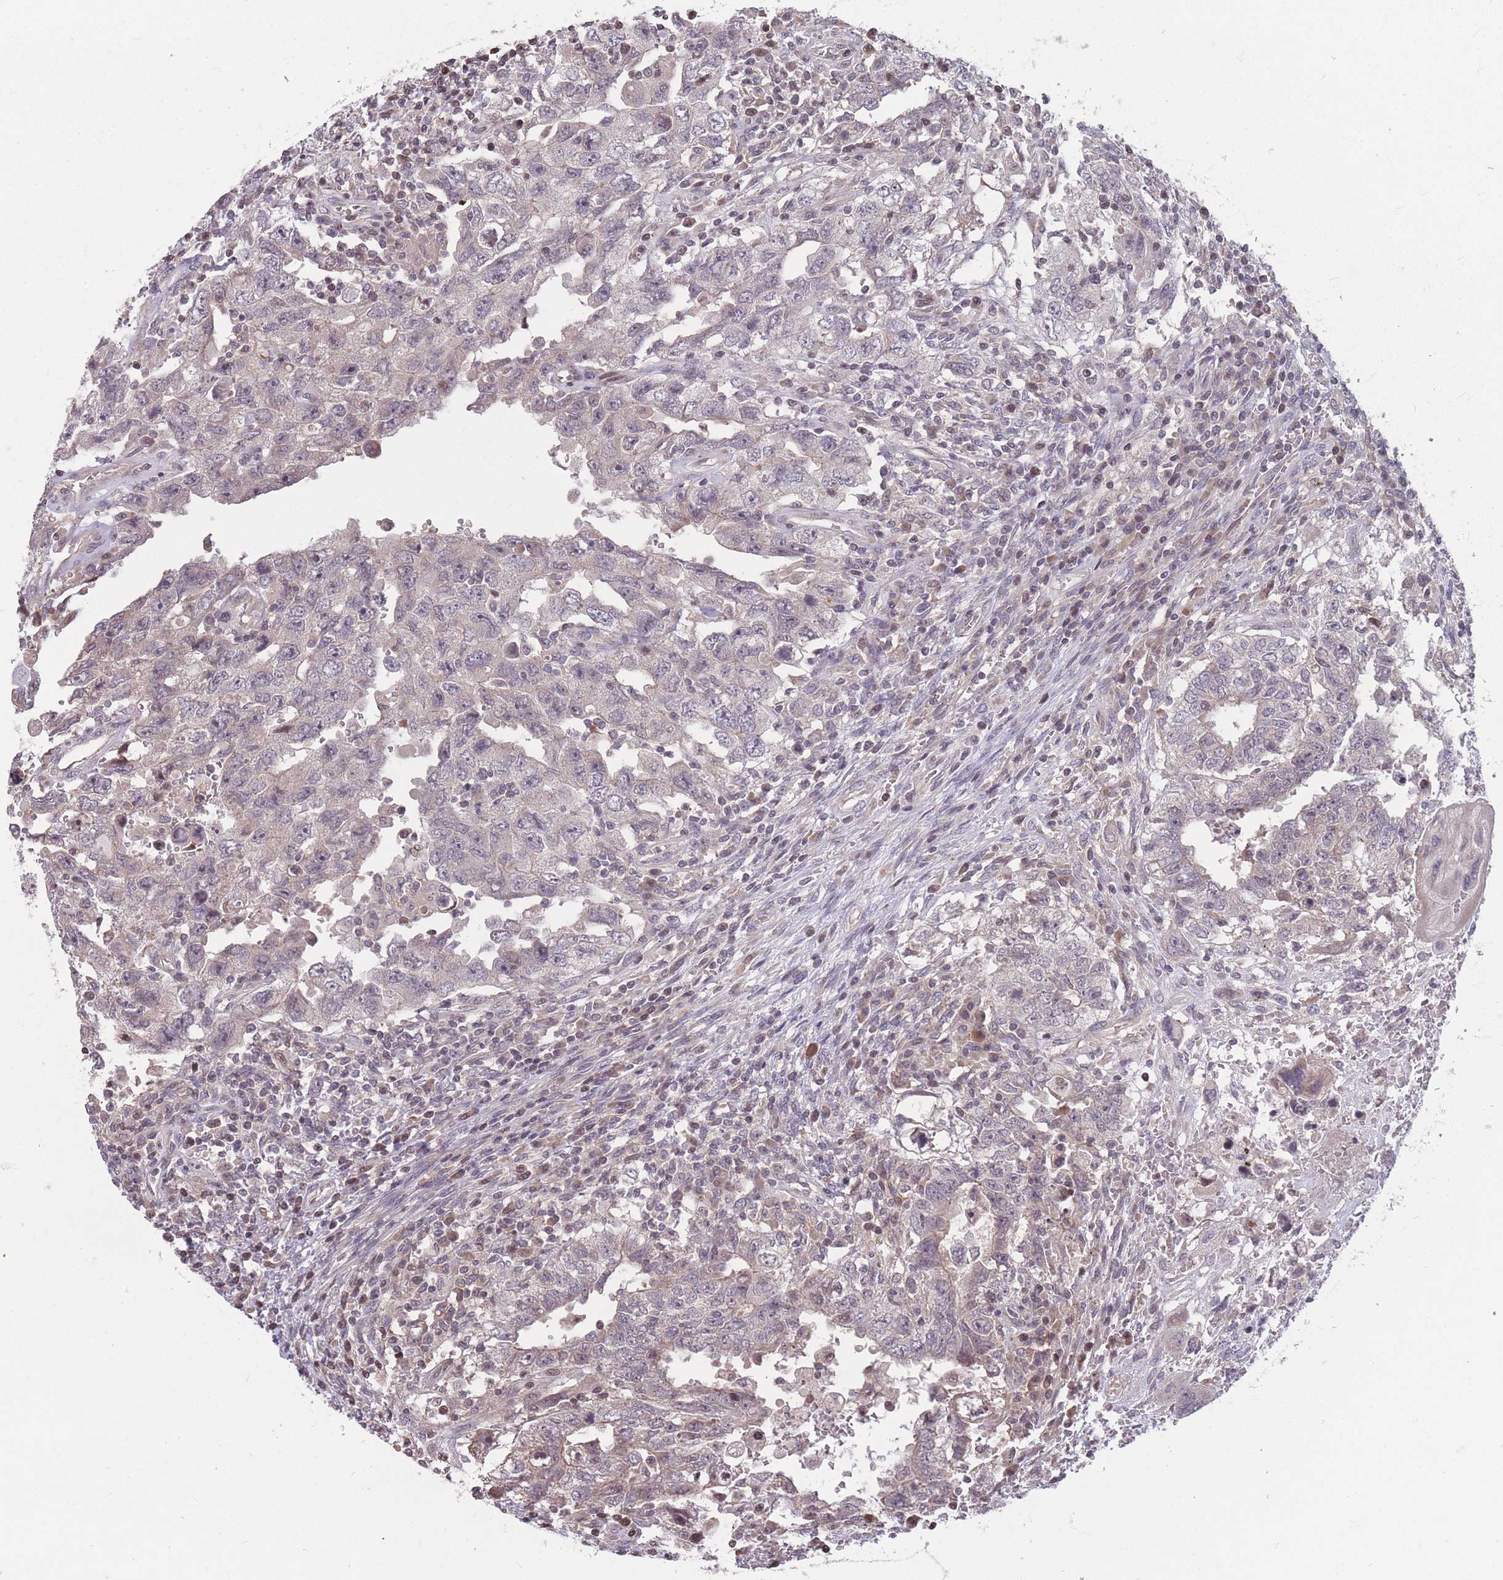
{"staining": {"intensity": "weak", "quantity": "<25%", "location": "cytoplasmic/membranous"}, "tissue": "testis cancer", "cell_type": "Tumor cells", "image_type": "cancer", "snomed": [{"axis": "morphology", "description": "Carcinoma, Embryonal, NOS"}, {"axis": "topography", "description": "Testis"}], "caption": "The image shows no staining of tumor cells in embryonal carcinoma (testis).", "gene": "GGT5", "patient": {"sex": "male", "age": 26}}